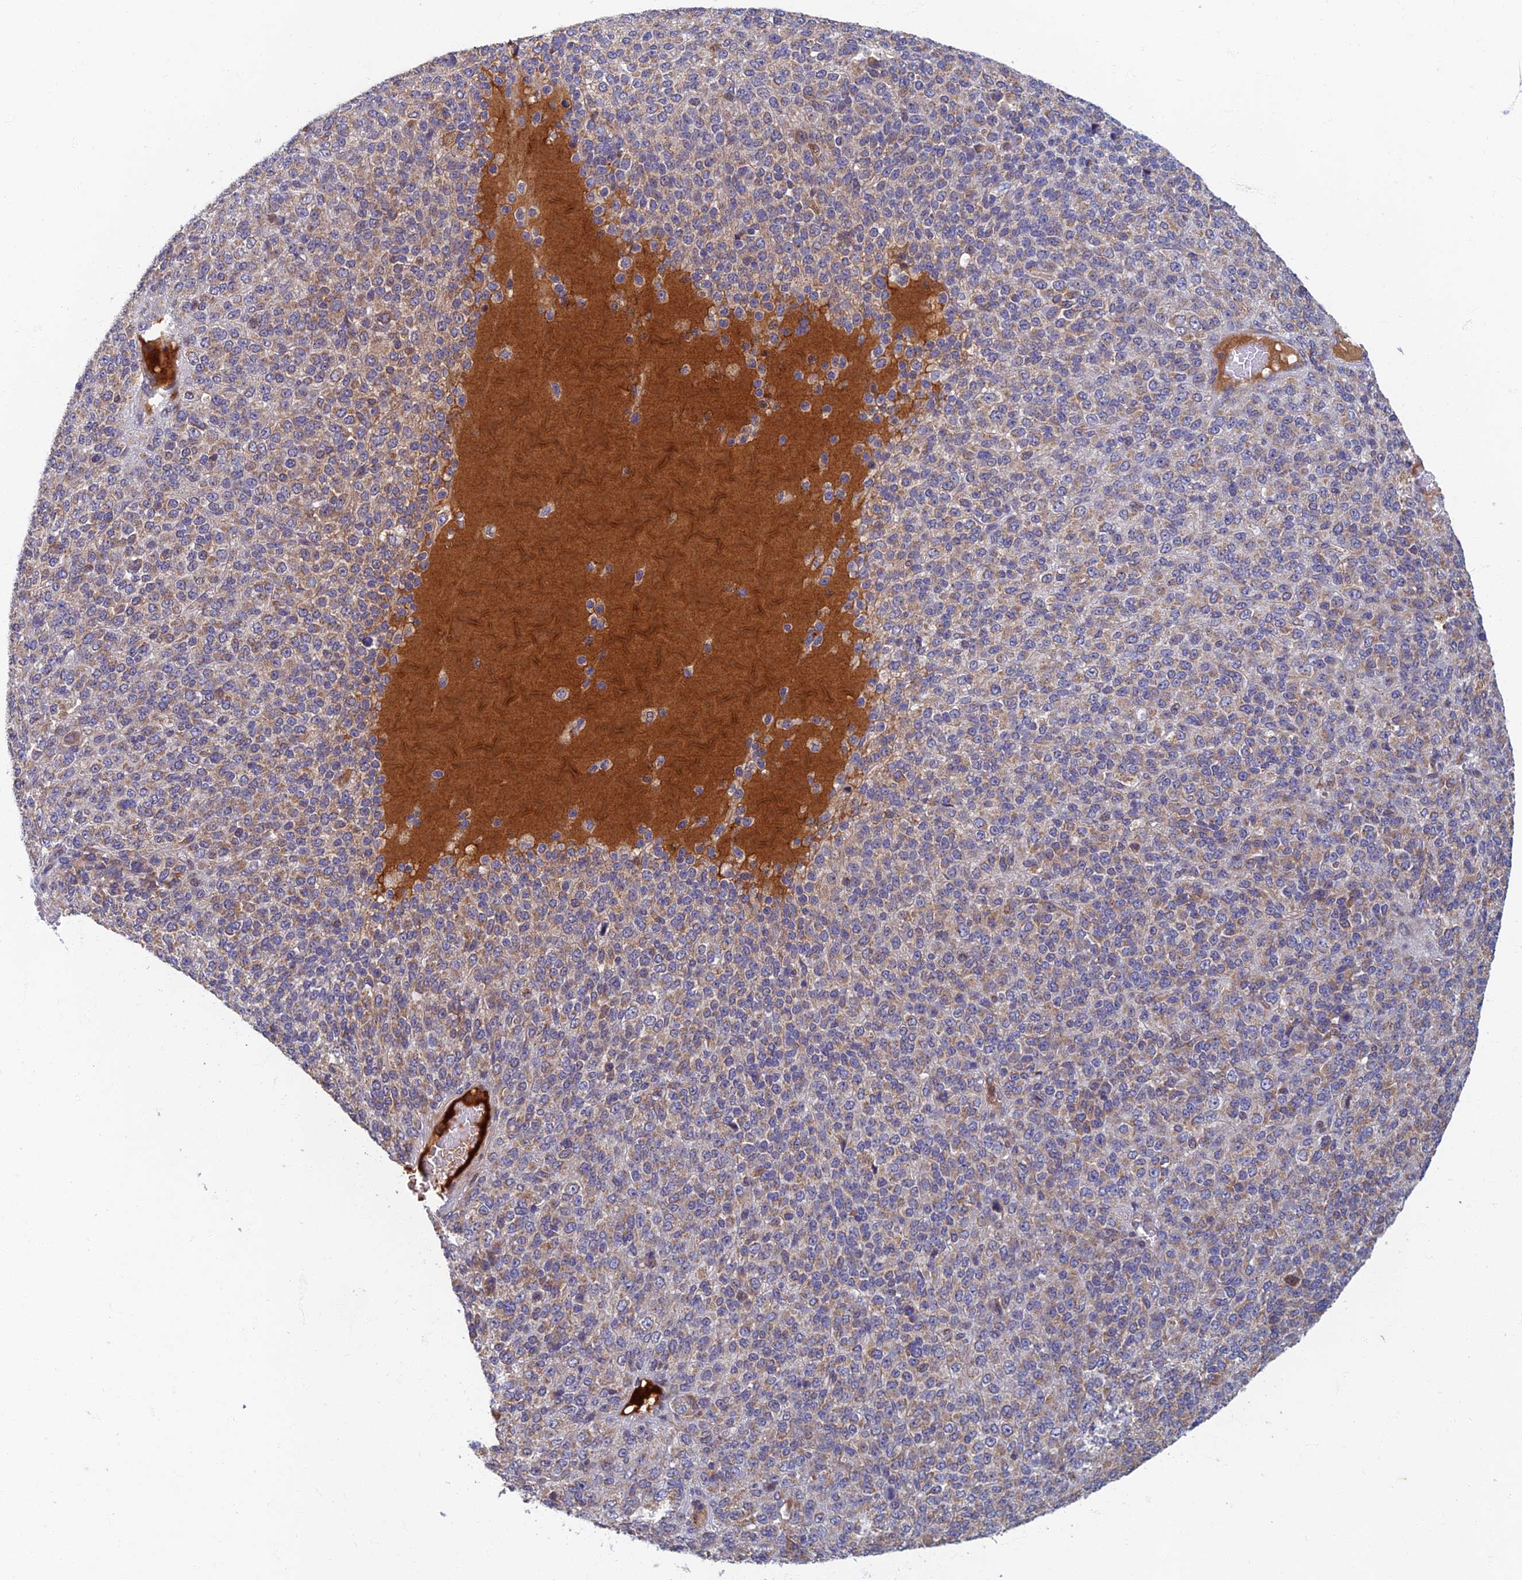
{"staining": {"intensity": "weak", "quantity": ">75%", "location": "cytoplasmic/membranous"}, "tissue": "melanoma", "cell_type": "Tumor cells", "image_type": "cancer", "snomed": [{"axis": "morphology", "description": "Malignant melanoma, Metastatic site"}, {"axis": "topography", "description": "Brain"}], "caption": "DAB (3,3'-diaminobenzidine) immunohistochemical staining of human malignant melanoma (metastatic site) reveals weak cytoplasmic/membranous protein expression in about >75% of tumor cells. The staining was performed using DAB (3,3'-diaminobenzidine), with brown indicating positive protein expression. Nuclei are stained blue with hematoxylin.", "gene": "SOGA1", "patient": {"sex": "female", "age": 56}}